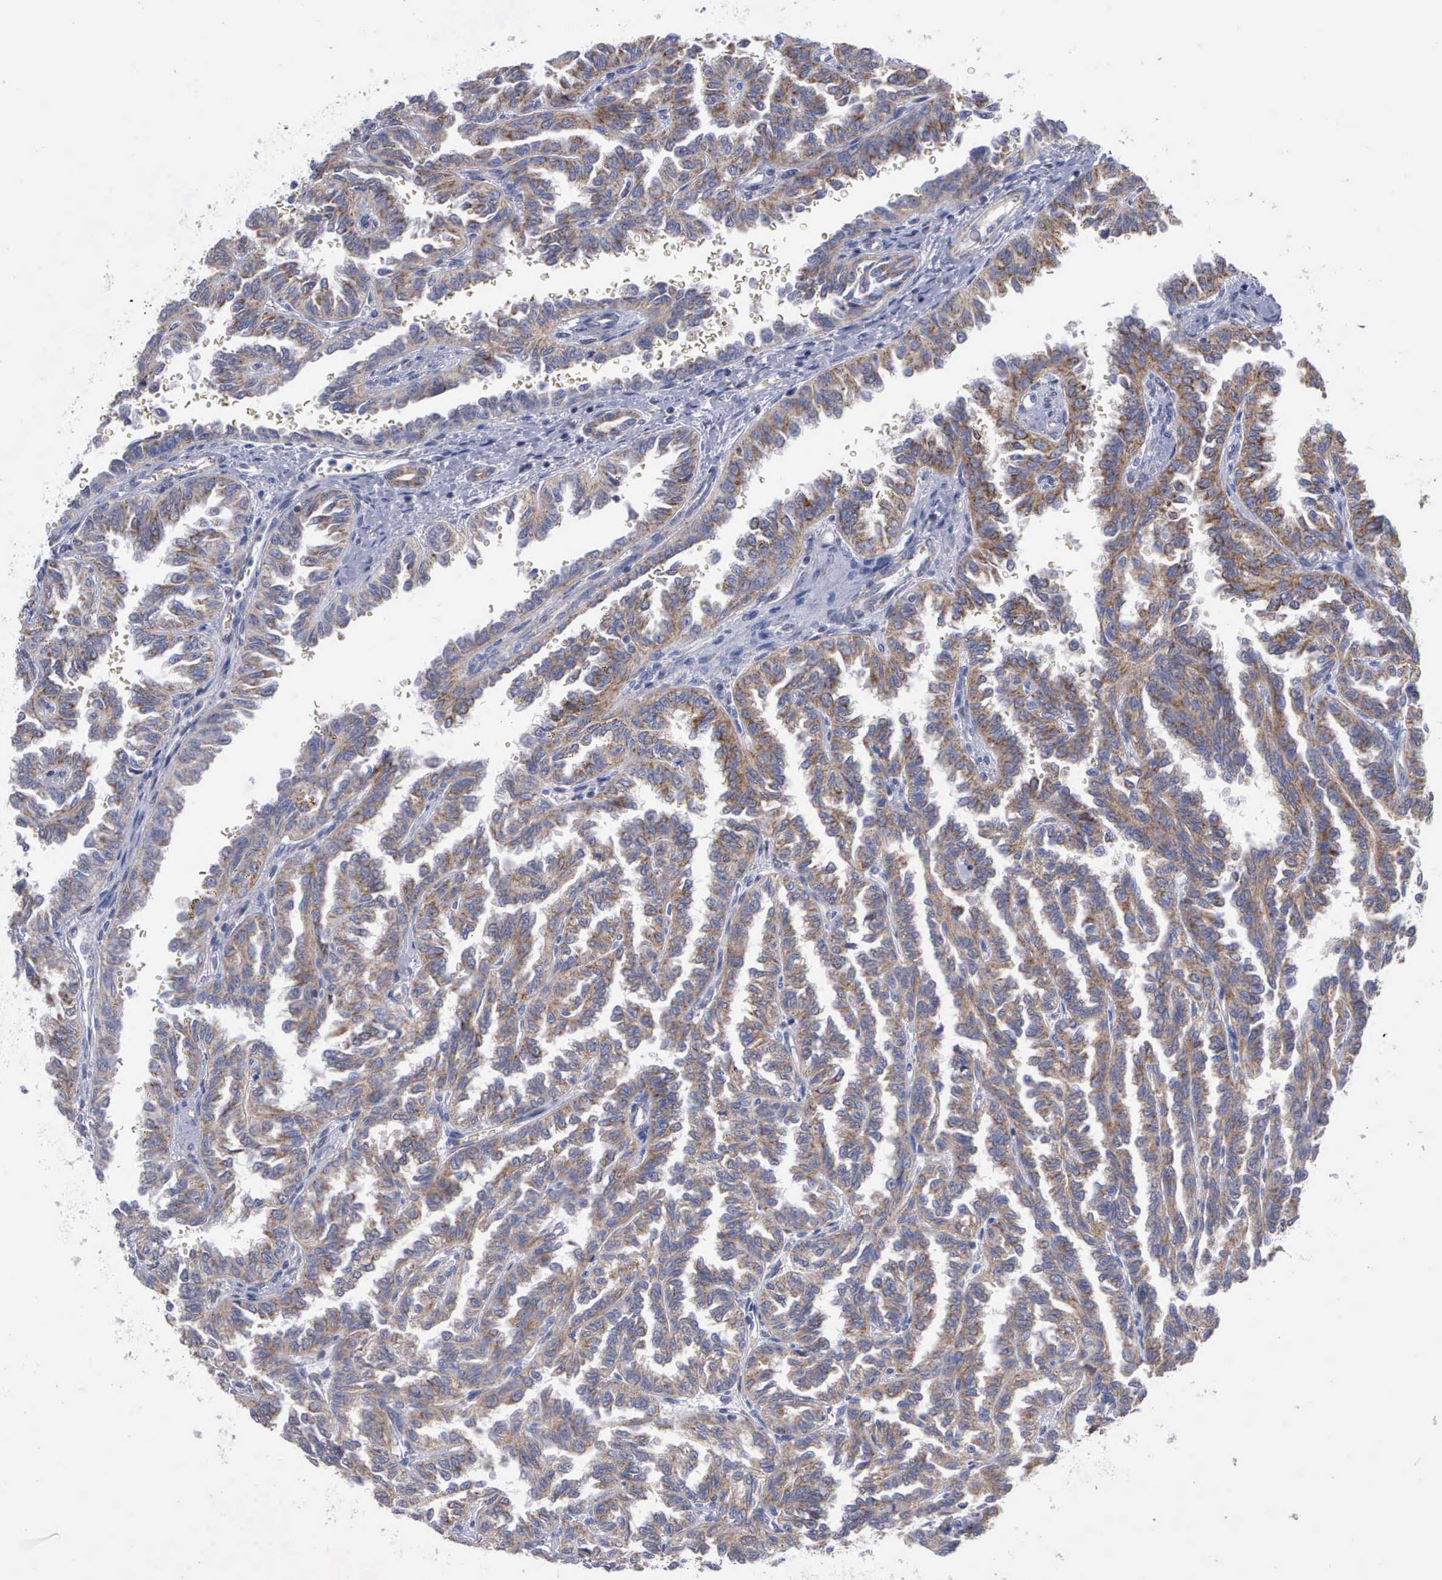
{"staining": {"intensity": "moderate", "quantity": ">75%", "location": "cytoplasmic/membranous"}, "tissue": "renal cancer", "cell_type": "Tumor cells", "image_type": "cancer", "snomed": [{"axis": "morphology", "description": "Inflammation, NOS"}, {"axis": "morphology", "description": "Adenocarcinoma, NOS"}, {"axis": "topography", "description": "Kidney"}], "caption": "Tumor cells exhibit medium levels of moderate cytoplasmic/membranous positivity in about >75% of cells in renal adenocarcinoma. (IHC, brightfield microscopy, high magnification).", "gene": "APOOL", "patient": {"sex": "male", "age": 68}}